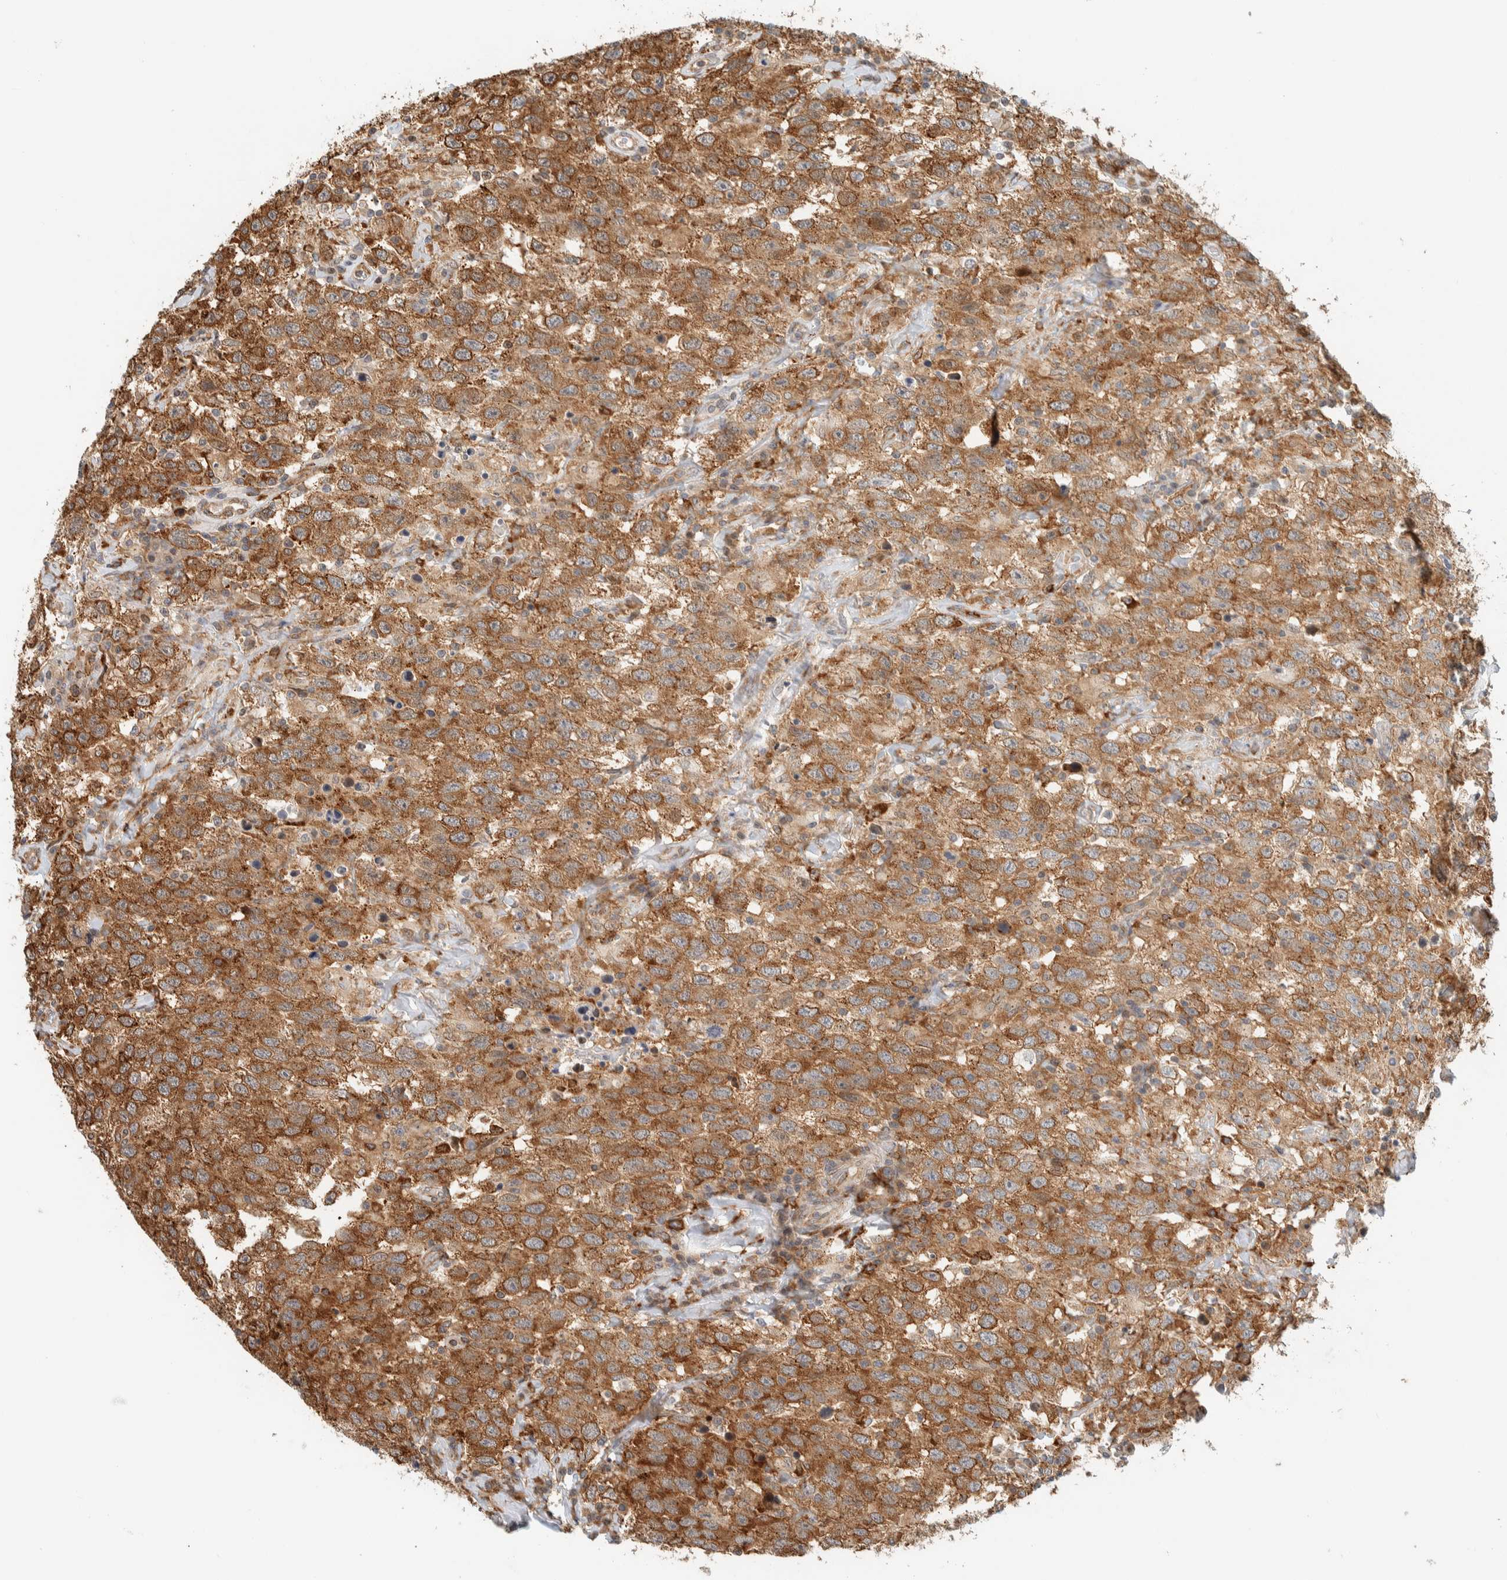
{"staining": {"intensity": "moderate", "quantity": ">75%", "location": "cytoplasmic/membranous"}, "tissue": "testis cancer", "cell_type": "Tumor cells", "image_type": "cancer", "snomed": [{"axis": "morphology", "description": "Seminoma, NOS"}, {"axis": "topography", "description": "Testis"}], "caption": "The image reveals staining of testis seminoma, revealing moderate cytoplasmic/membranous protein positivity (brown color) within tumor cells.", "gene": "LLGL2", "patient": {"sex": "male", "age": 41}}